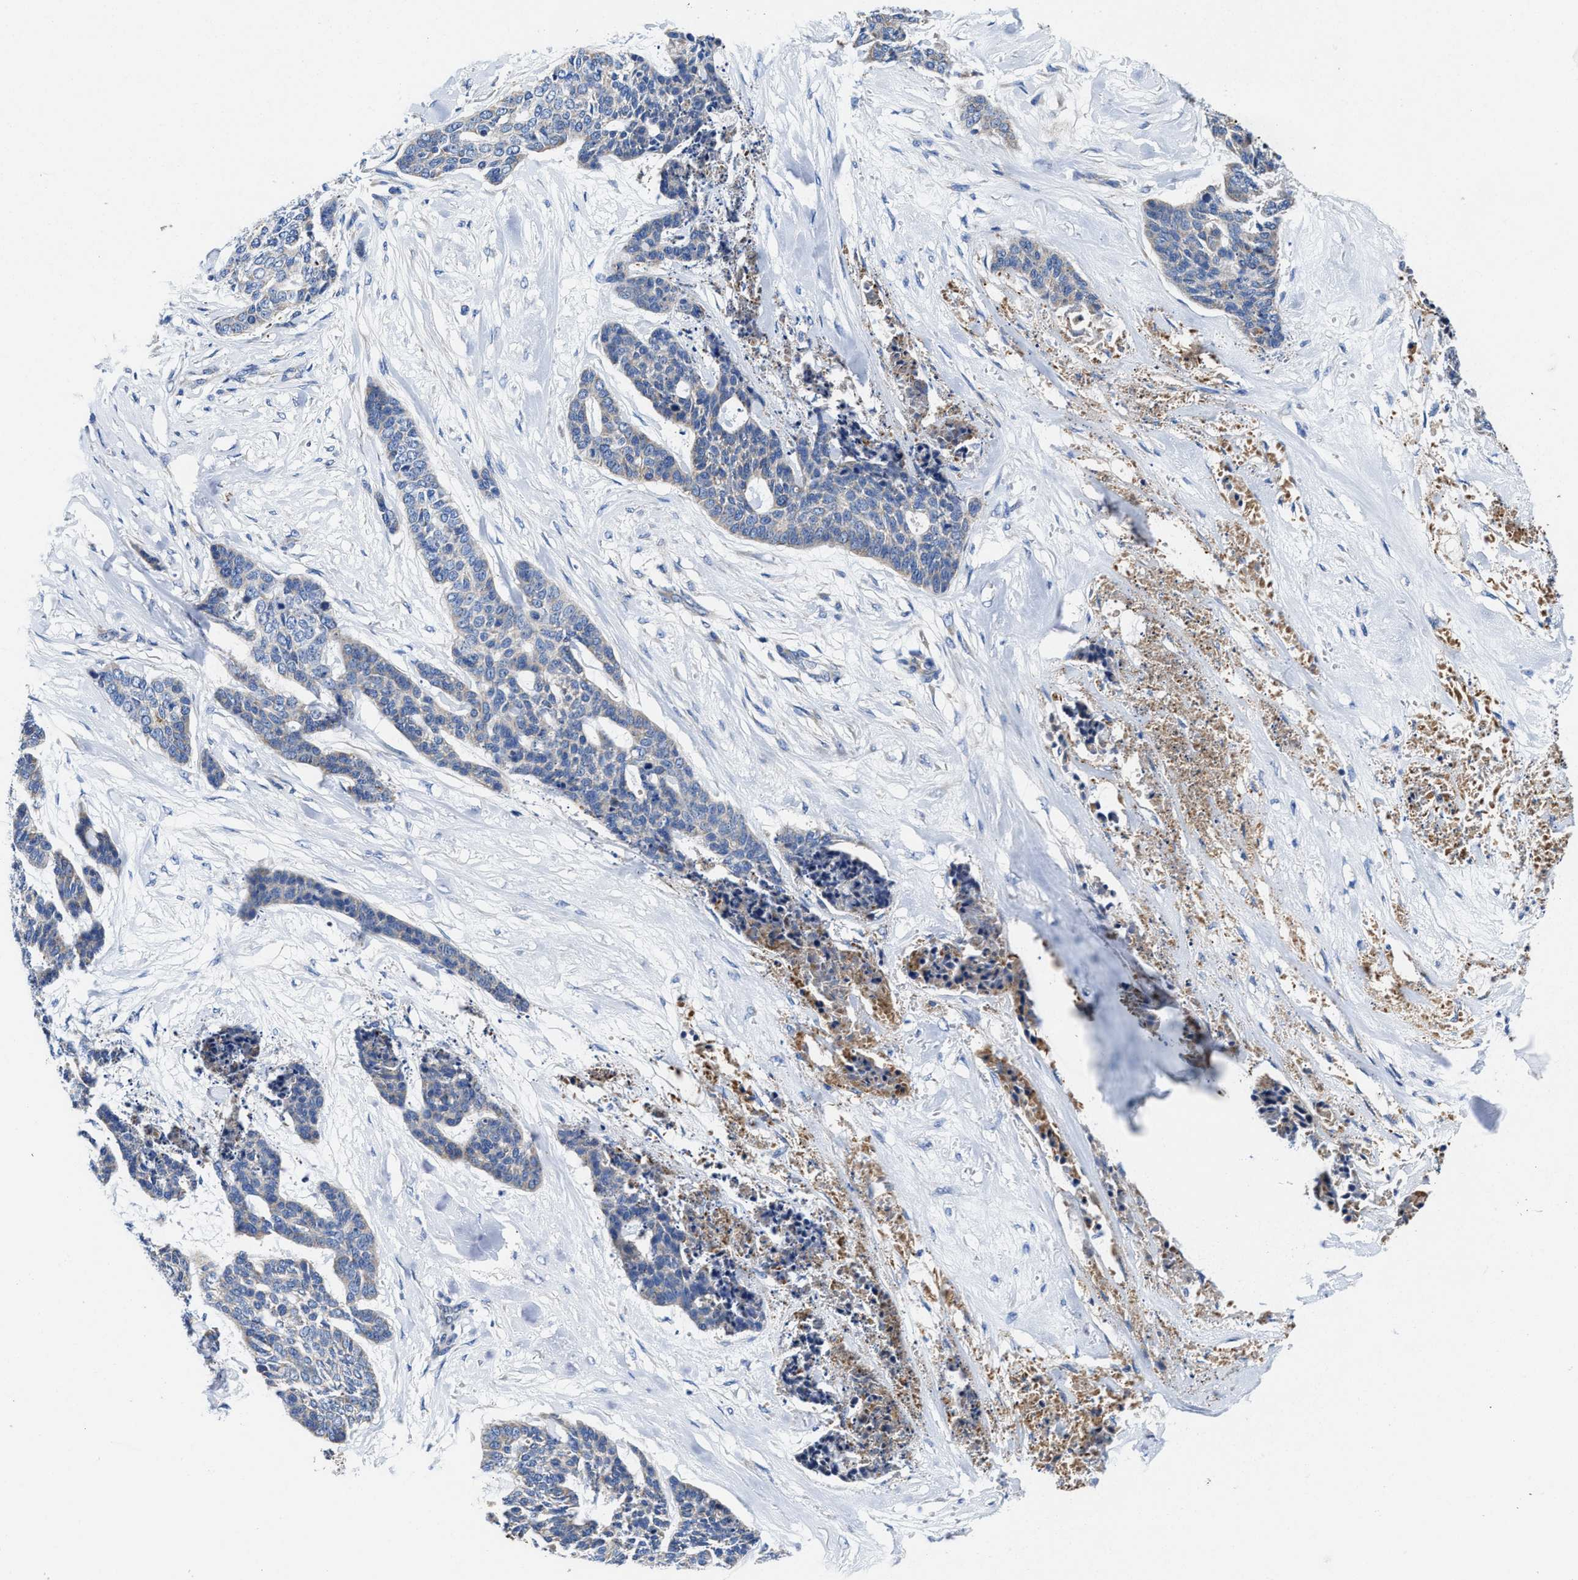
{"staining": {"intensity": "negative", "quantity": "none", "location": "none"}, "tissue": "skin cancer", "cell_type": "Tumor cells", "image_type": "cancer", "snomed": [{"axis": "morphology", "description": "Basal cell carcinoma"}, {"axis": "topography", "description": "Skin"}], "caption": "Immunohistochemistry (IHC) of skin cancer reveals no staining in tumor cells.", "gene": "TMEM30A", "patient": {"sex": "female", "age": 64}}